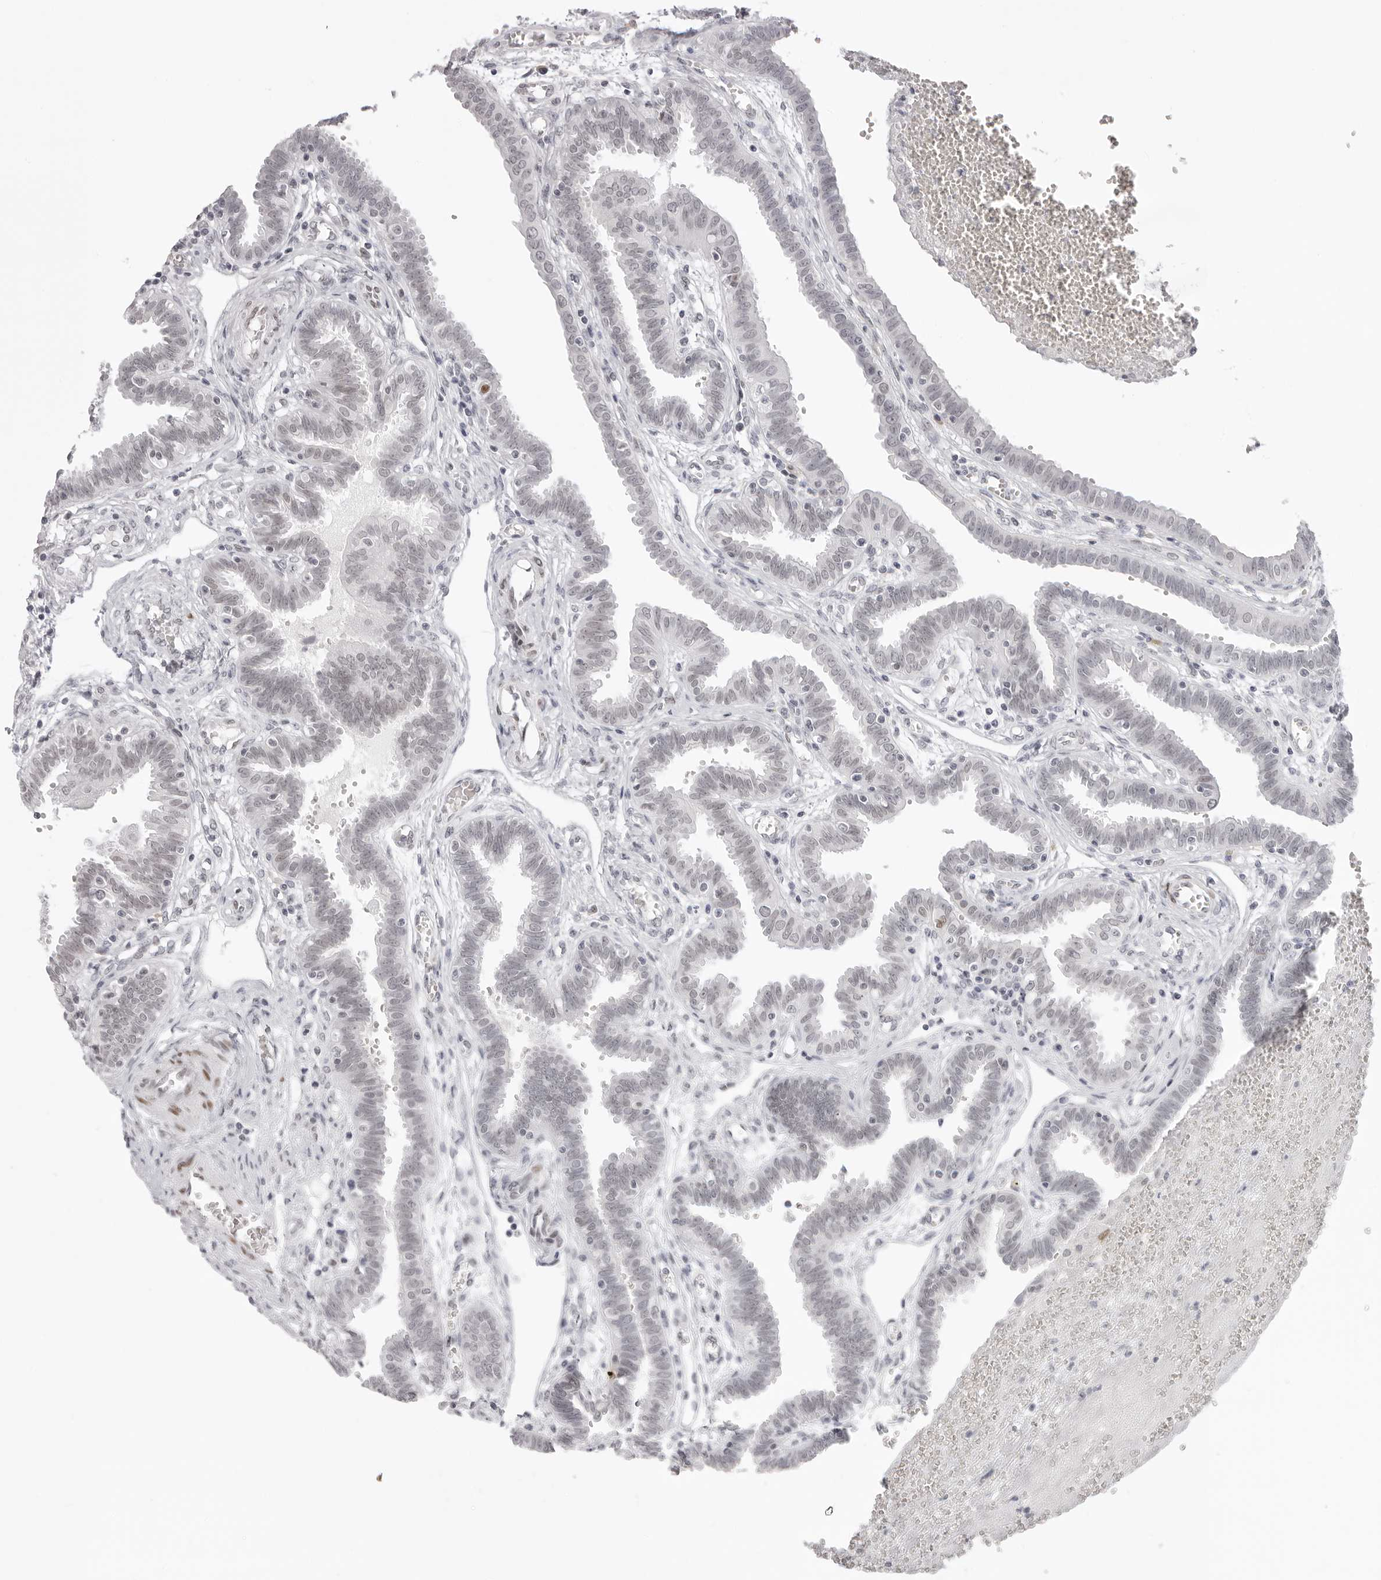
{"staining": {"intensity": "weak", "quantity": "<25%", "location": "nuclear"}, "tissue": "fallopian tube", "cell_type": "Glandular cells", "image_type": "normal", "snomed": [{"axis": "morphology", "description": "Normal tissue, NOS"}, {"axis": "topography", "description": "Fallopian tube"}, {"axis": "topography", "description": "Placenta"}], "caption": "This is an immunohistochemistry image of unremarkable fallopian tube. There is no expression in glandular cells.", "gene": "MAFK", "patient": {"sex": "female", "age": 32}}